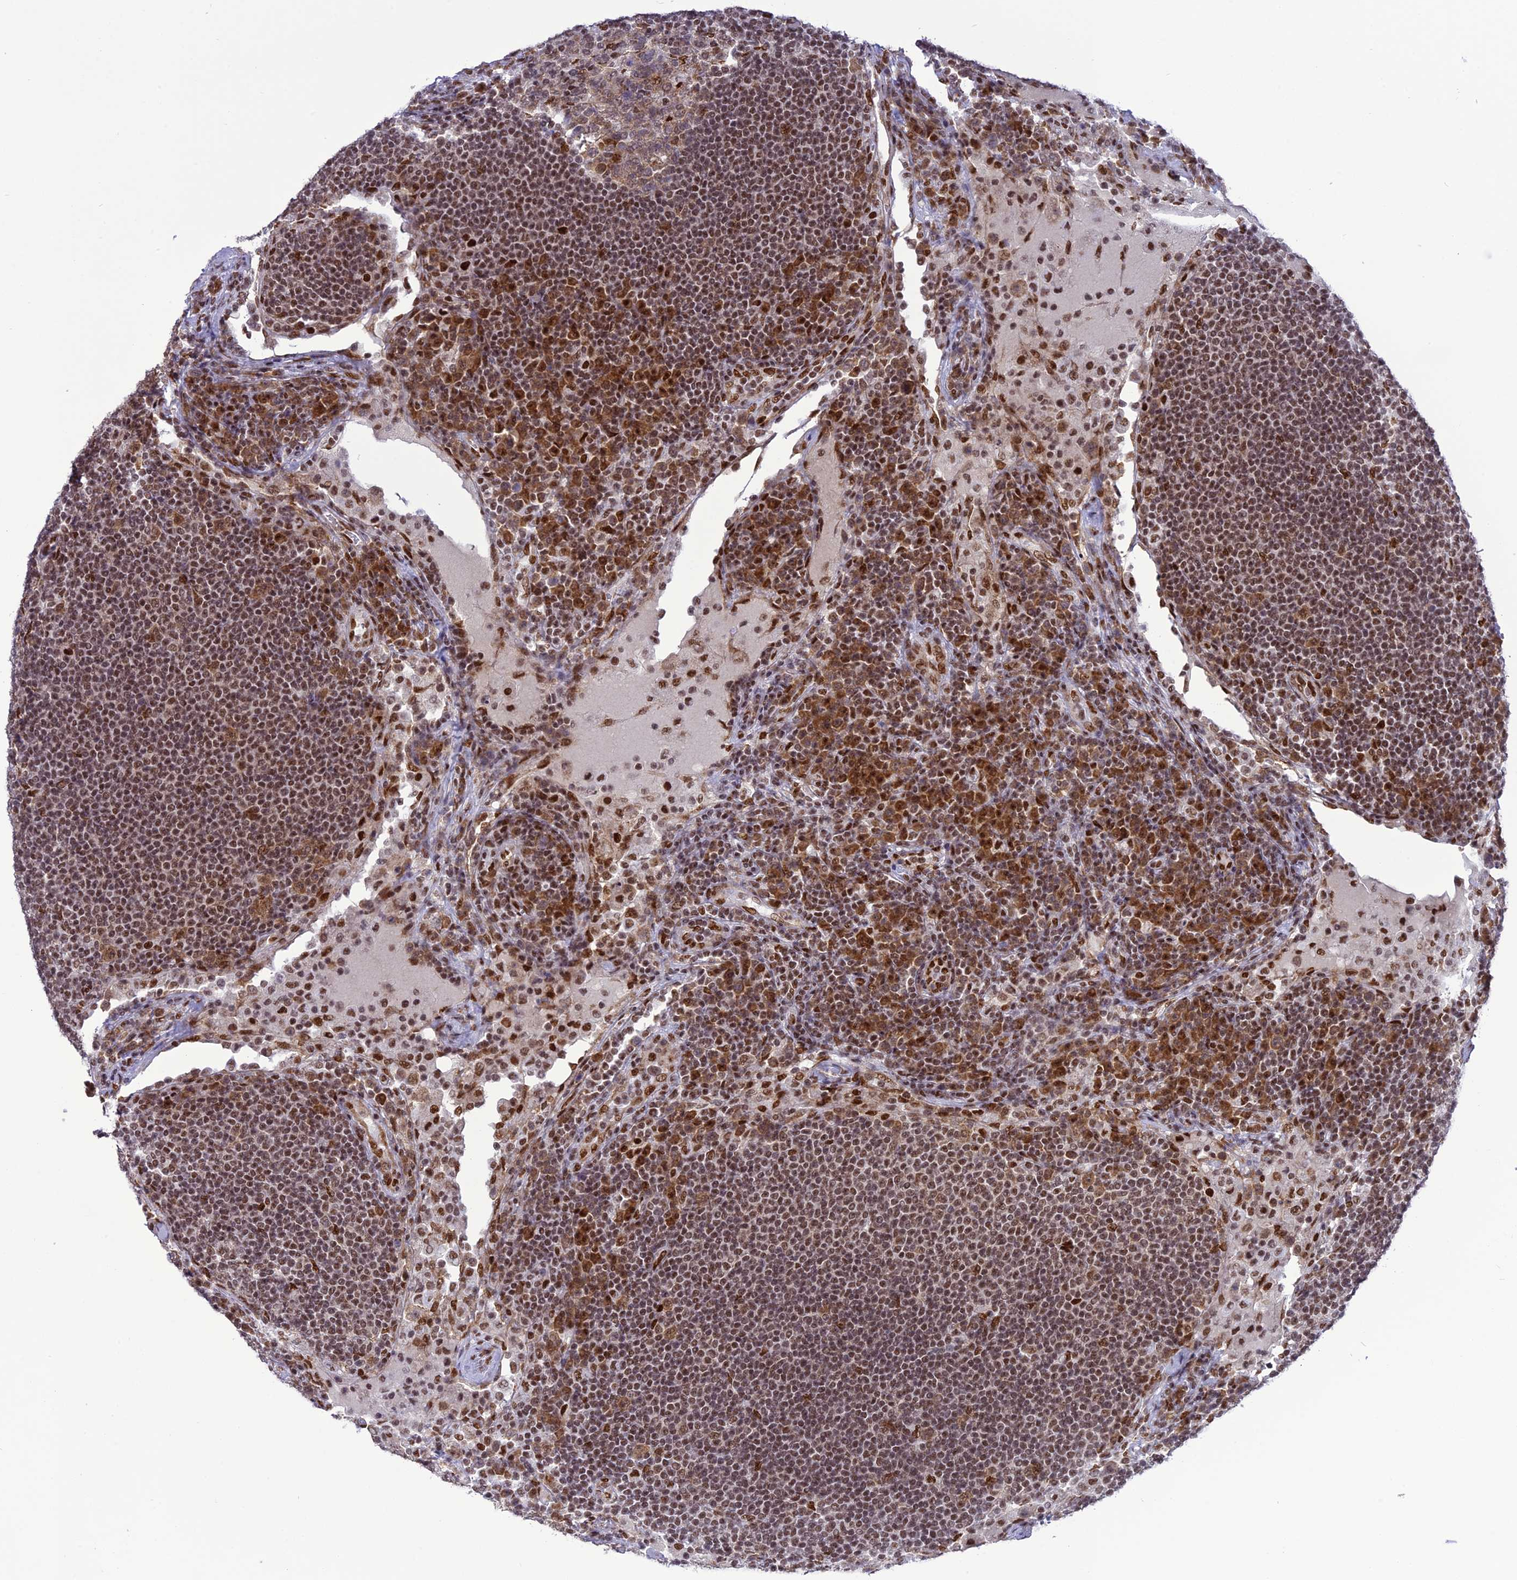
{"staining": {"intensity": "moderate", "quantity": "<25%", "location": "cytoplasmic/membranous,nuclear"}, "tissue": "lymph node", "cell_type": "Germinal center cells", "image_type": "normal", "snomed": [{"axis": "morphology", "description": "Normal tissue, NOS"}, {"axis": "topography", "description": "Lymph node"}], "caption": "Human lymph node stained with a protein marker exhibits moderate staining in germinal center cells.", "gene": "DDX1", "patient": {"sex": "female", "age": 53}}